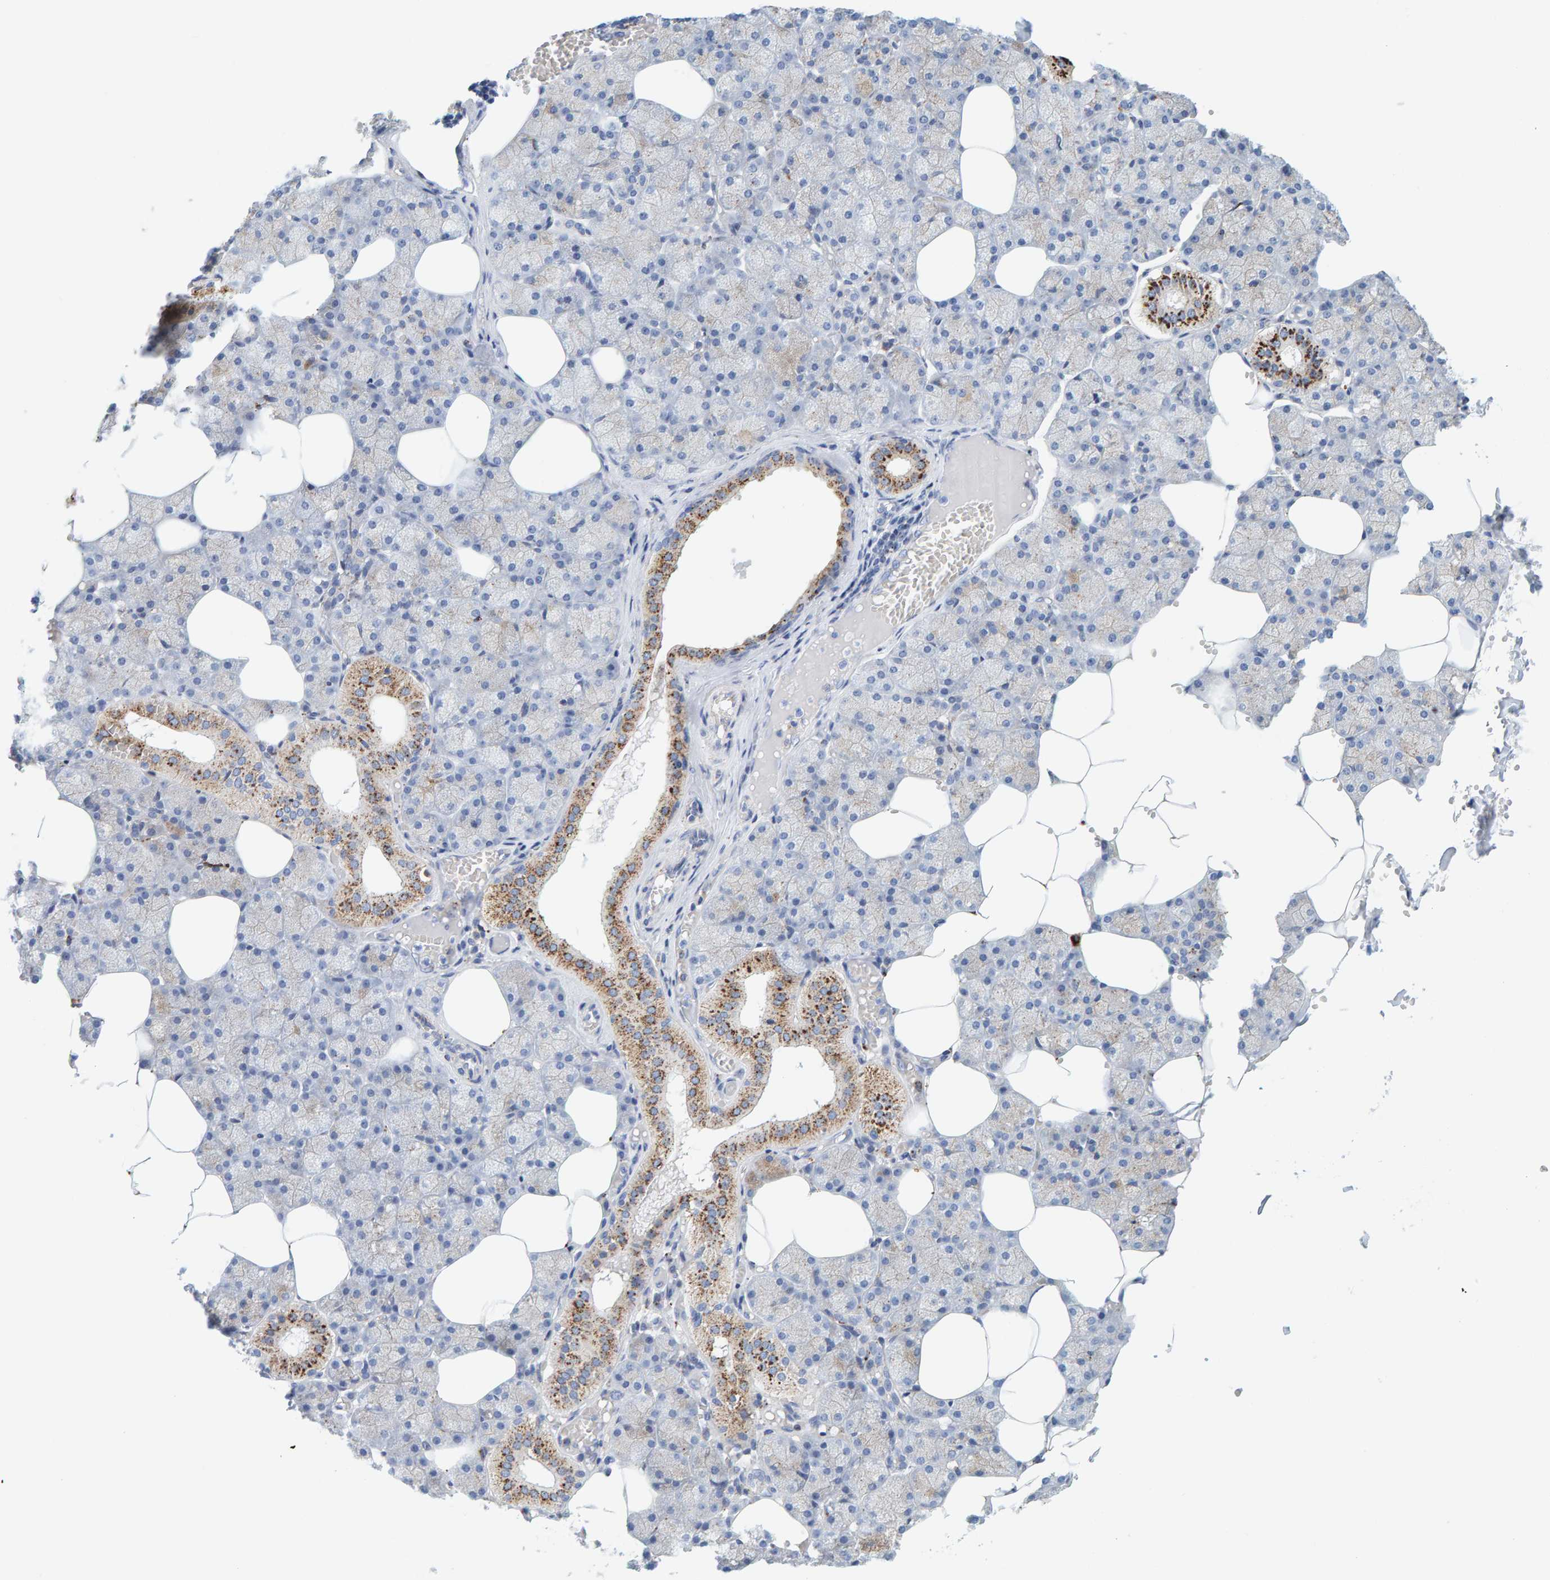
{"staining": {"intensity": "moderate", "quantity": "<25%", "location": "cytoplasmic/membranous"}, "tissue": "salivary gland", "cell_type": "Glandular cells", "image_type": "normal", "snomed": [{"axis": "morphology", "description": "Normal tissue, NOS"}, {"axis": "topography", "description": "Salivary gland"}], "caption": "Immunohistochemical staining of normal human salivary gland demonstrates low levels of moderate cytoplasmic/membranous positivity in about <25% of glandular cells. (Brightfield microscopy of DAB IHC at high magnification).", "gene": "BIN3", "patient": {"sex": "male", "age": 62}}